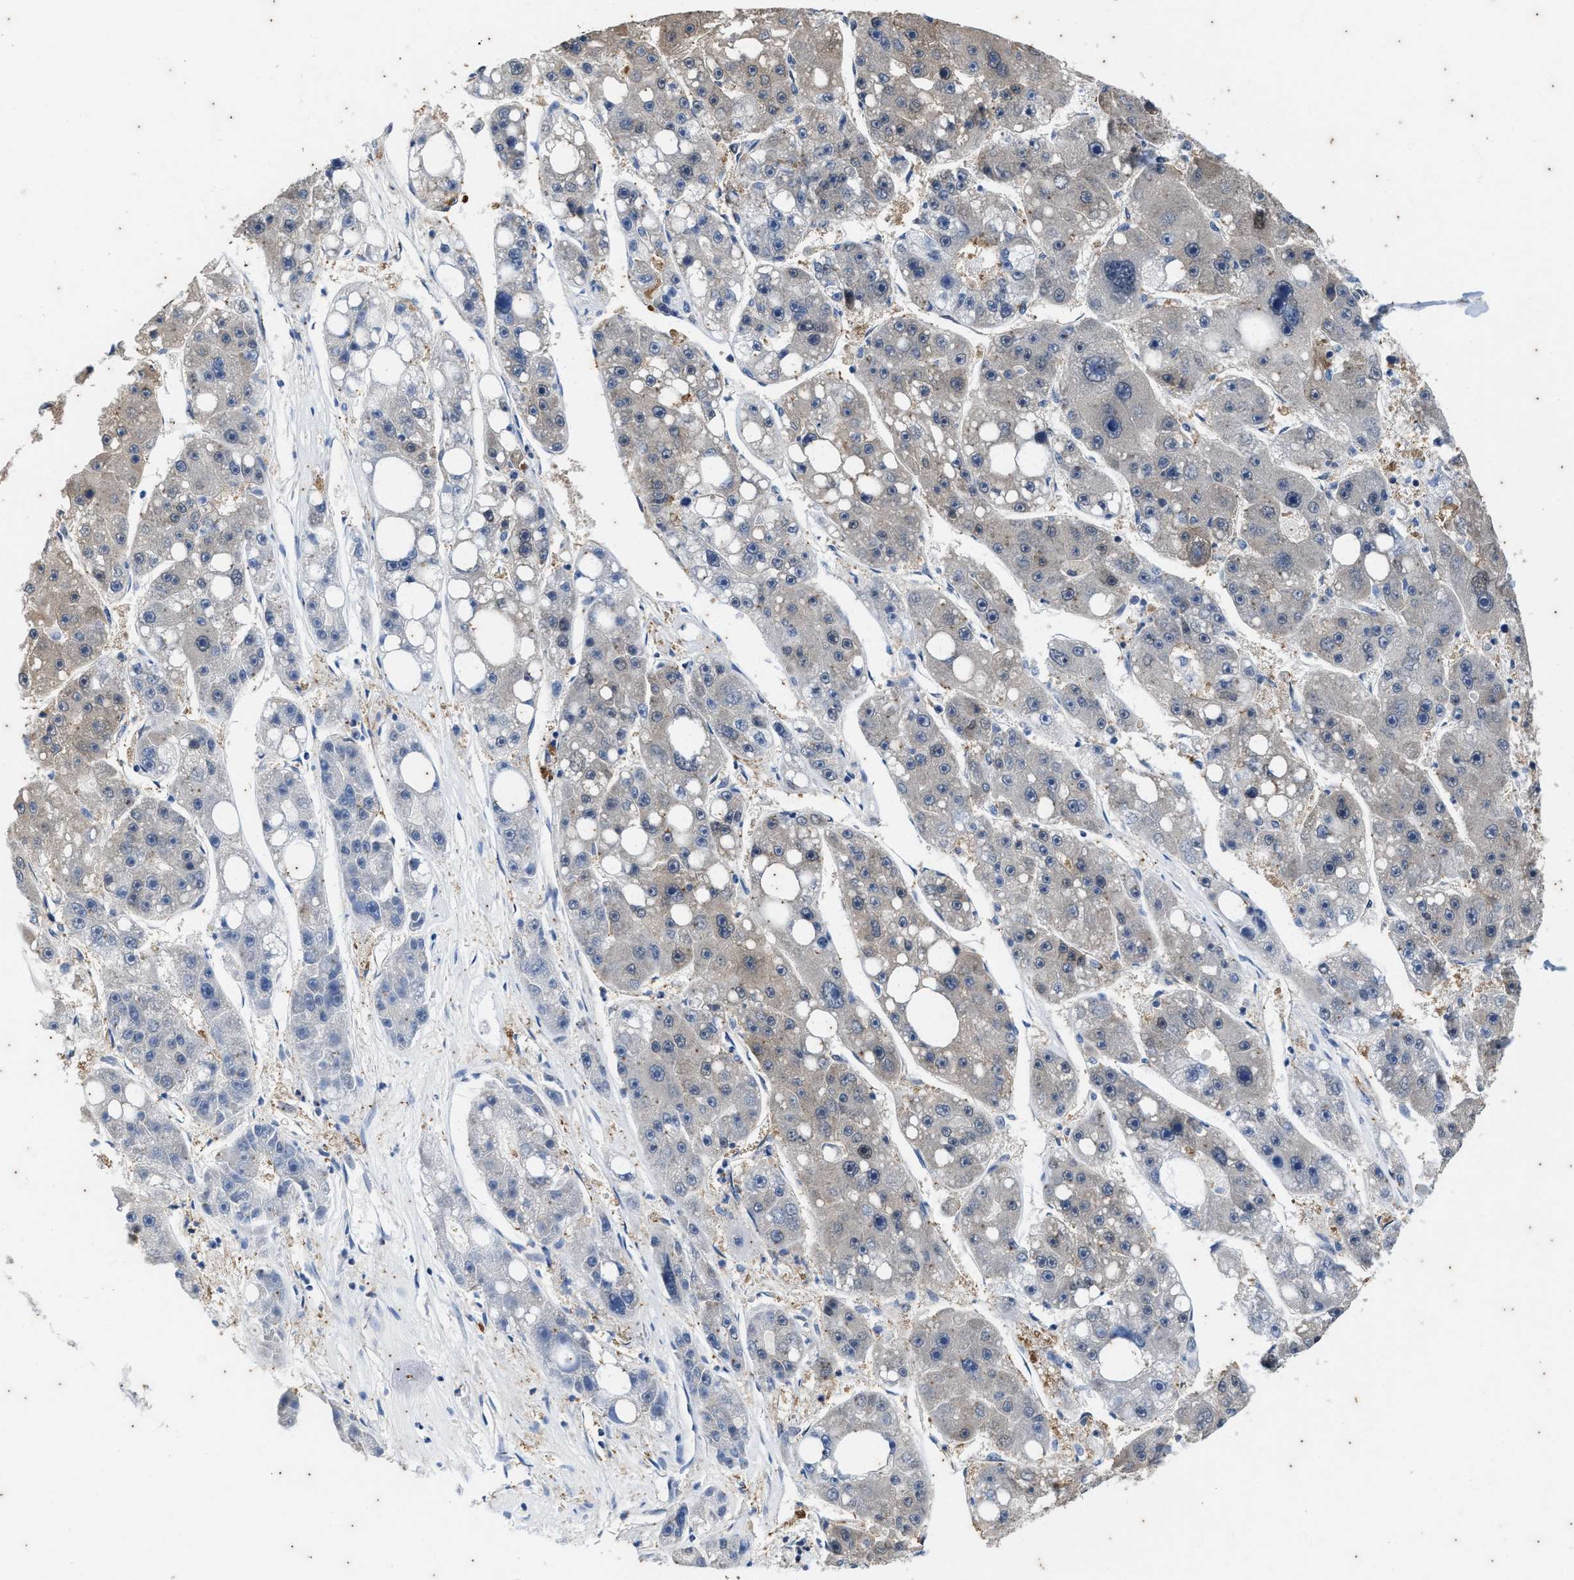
{"staining": {"intensity": "weak", "quantity": "25%-75%", "location": "cytoplasmic/membranous"}, "tissue": "liver cancer", "cell_type": "Tumor cells", "image_type": "cancer", "snomed": [{"axis": "morphology", "description": "Carcinoma, Hepatocellular, NOS"}, {"axis": "topography", "description": "Liver"}], "caption": "This is a photomicrograph of immunohistochemistry staining of hepatocellular carcinoma (liver), which shows weak positivity in the cytoplasmic/membranous of tumor cells.", "gene": "COX19", "patient": {"sex": "female", "age": 61}}